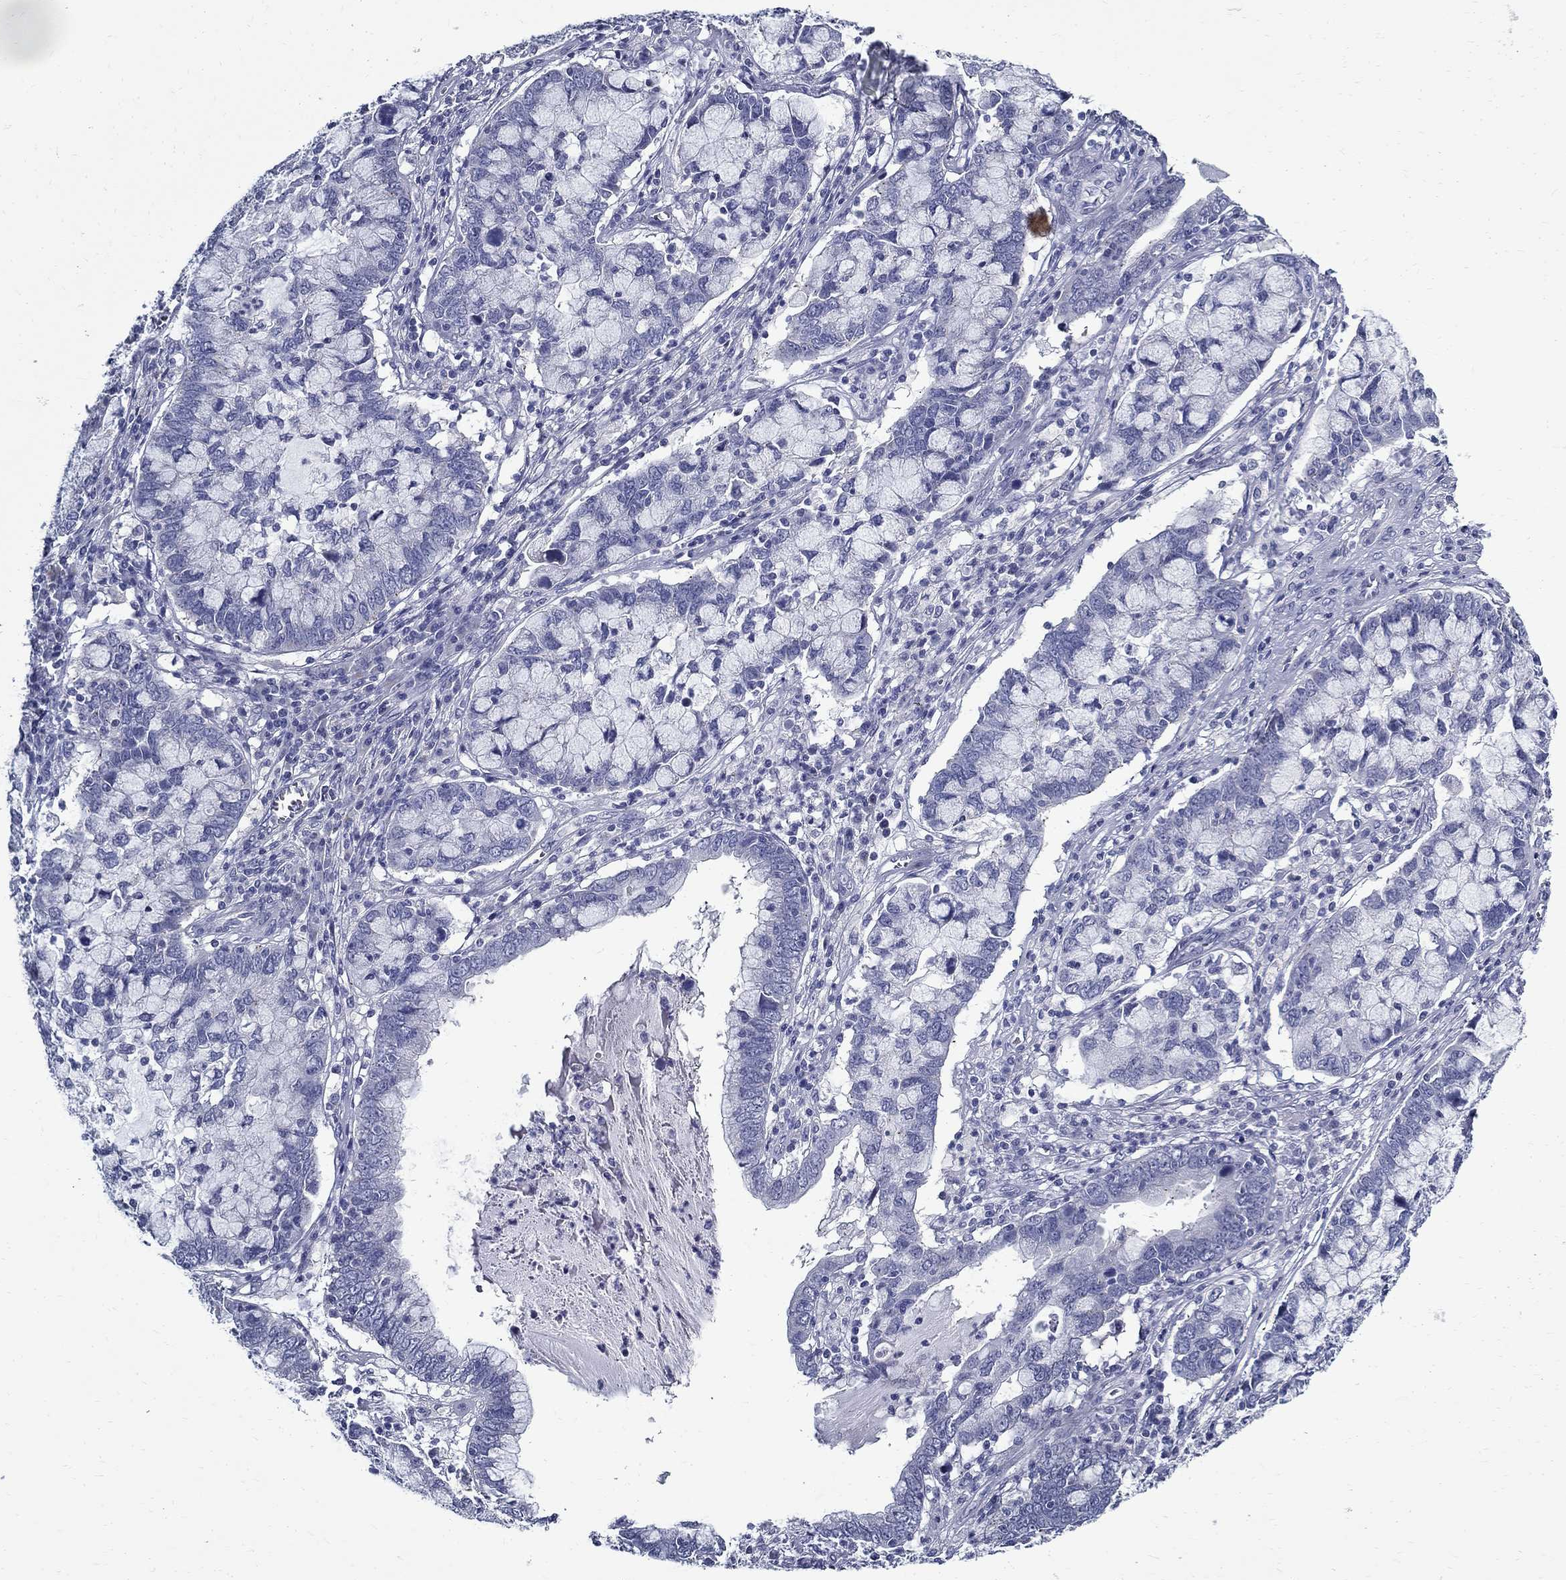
{"staining": {"intensity": "negative", "quantity": "none", "location": "none"}, "tissue": "cervical cancer", "cell_type": "Tumor cells", "image_type": "cancer", "snomed": [{"axis": "morphology", "description": "Adenocarcinoma, NOS"}, {"axis": "topography", "description": "Cervix"}], "caption": "High magnification brightfield microscopy of cervical cancer (adenocarcinoma) stained with DAB (3,3'-diaminobenzidine) (brown) and counterstained with hematoxylin (blue): tumor cells show no significant positivity. The staining is performed using DAB (3,3'-diaminobenzidine) brown chromogen with nuclei counter-stained in using hematoxylin.", "gene": "TGM4", "patient": {"sex": "female", "age": 40}}